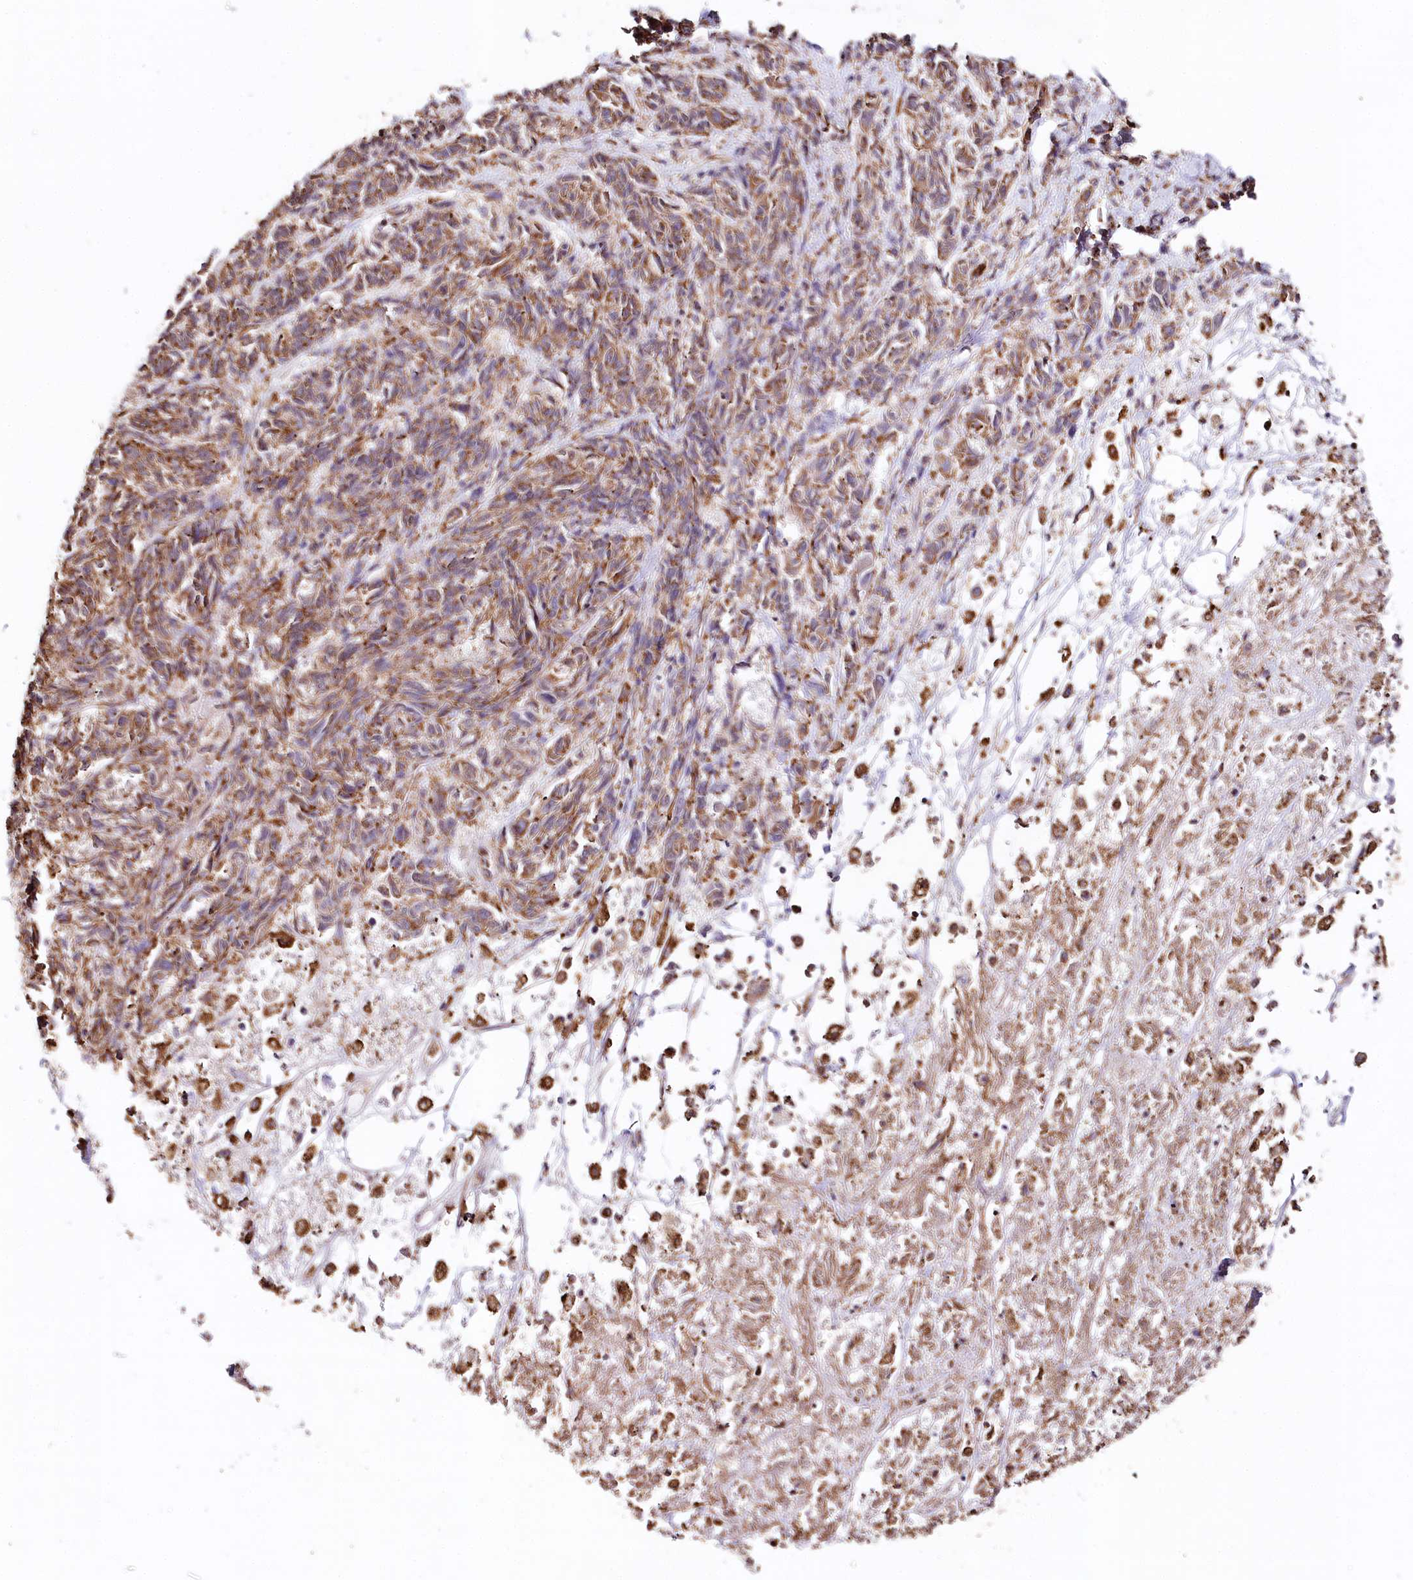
{"staining": {"intensity": "moderate", "quantity": ">75%", "location": "cytoplasmic/membranous"}, "tissue": "melanoma", "cell_type": "Tumor cells", "image_type": "cancer", "snomed": [{"axis": "morphology", "description": "Malignant melanoma, NOS"}, {"axis": "topography", "description": "Skin"}], "caption": "This is a photomicrograph of immunohistochemistry staining of malignant melanoma, which shows moderate positivity in the cytoplasmic/membranous of tumor cells.", "gene": "VEGFA", "patient": {"sex": "male", "age": 53}}